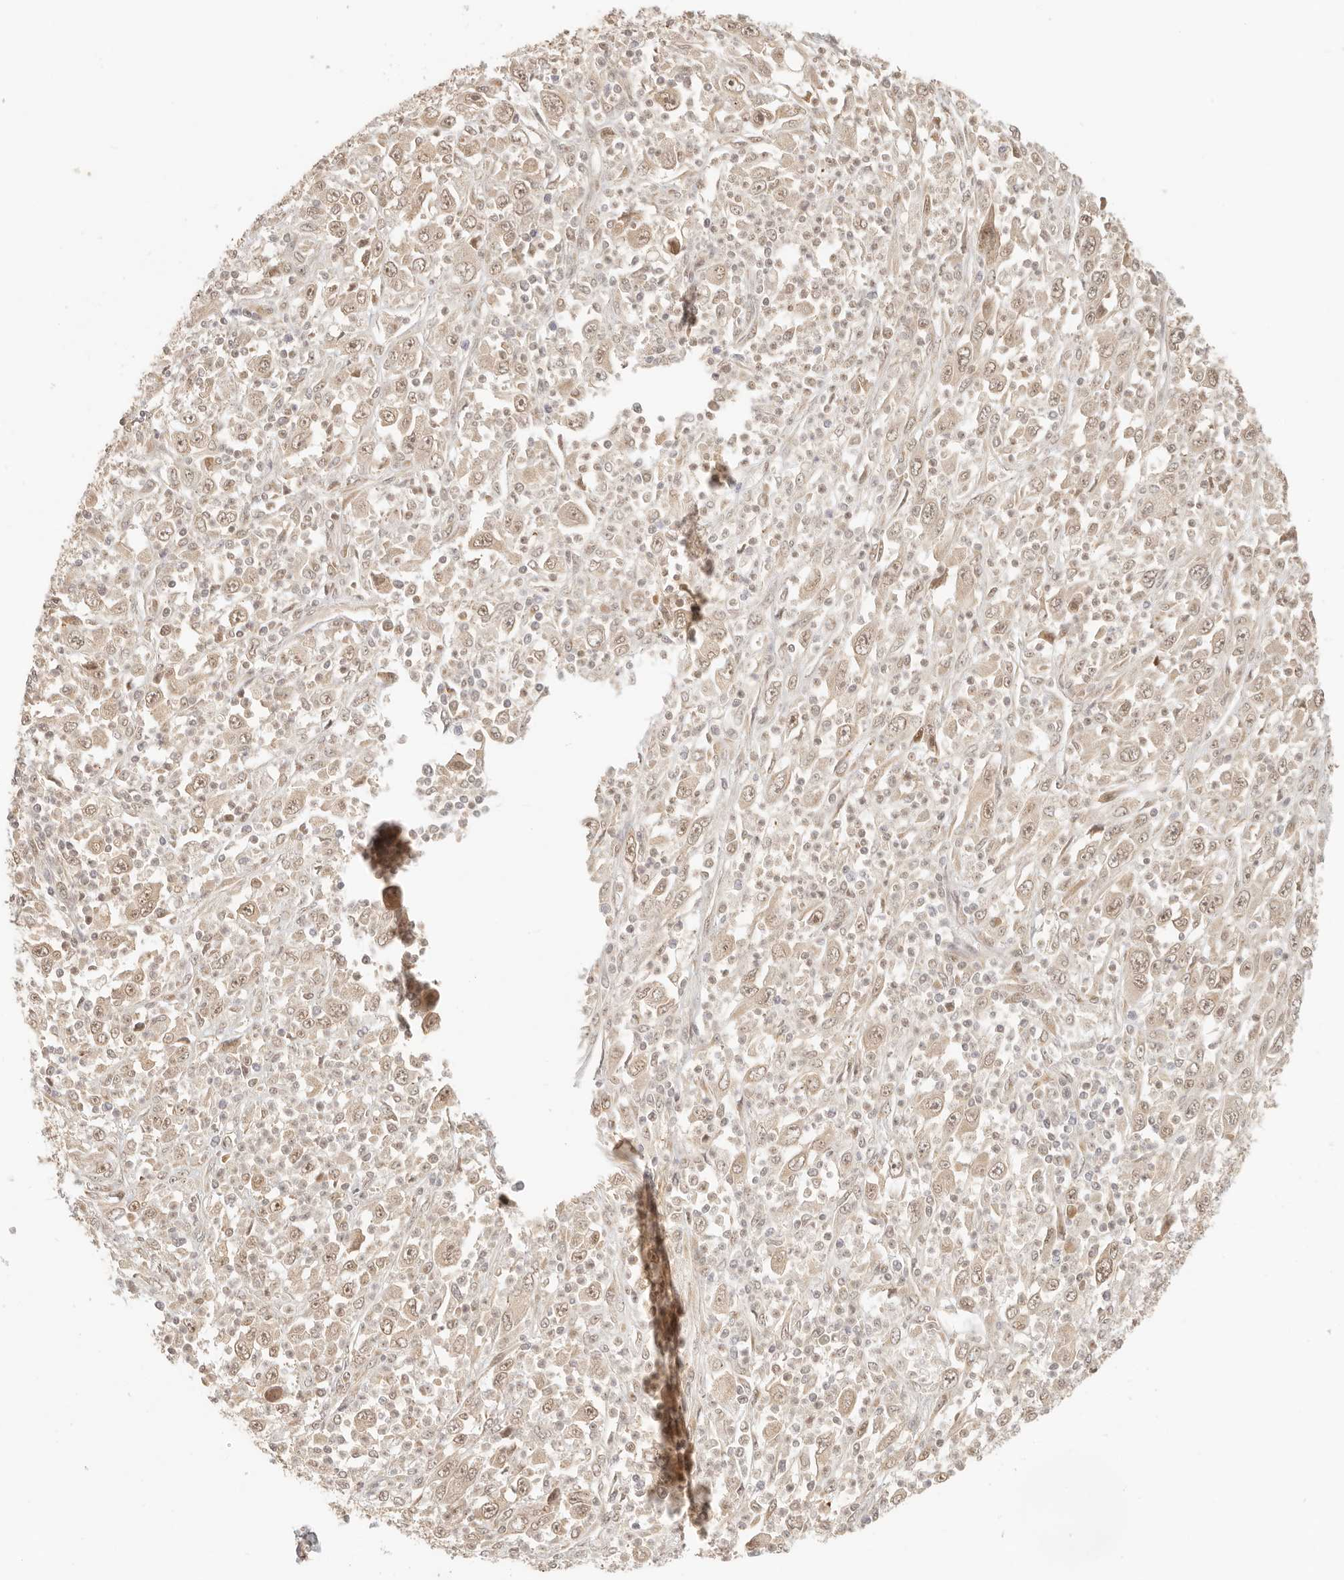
{"staining": {"intensity": "weak", "quantity": ">75%", "location": "nuclear"}, "tissue": "melanoma", "cell_type": "Tumor cells", "image_type": "cancer", "snomed": [{"axis": "morphology", "description": "Malignant melanoma, Metastatic site"}, {"axis": "topography", "description": "Skin"}], "caption": "Malignant melanoma (metastatic site) stained with DAB immunohistochemistry exhibits low levels of weak nuclear positivity in approximately >75% of tumor cells. (brown staining indicates protein expression, while blue staining denotes nuclei).", "gene": "INTS11", "patient": {"sex": "female", "age": 56}}